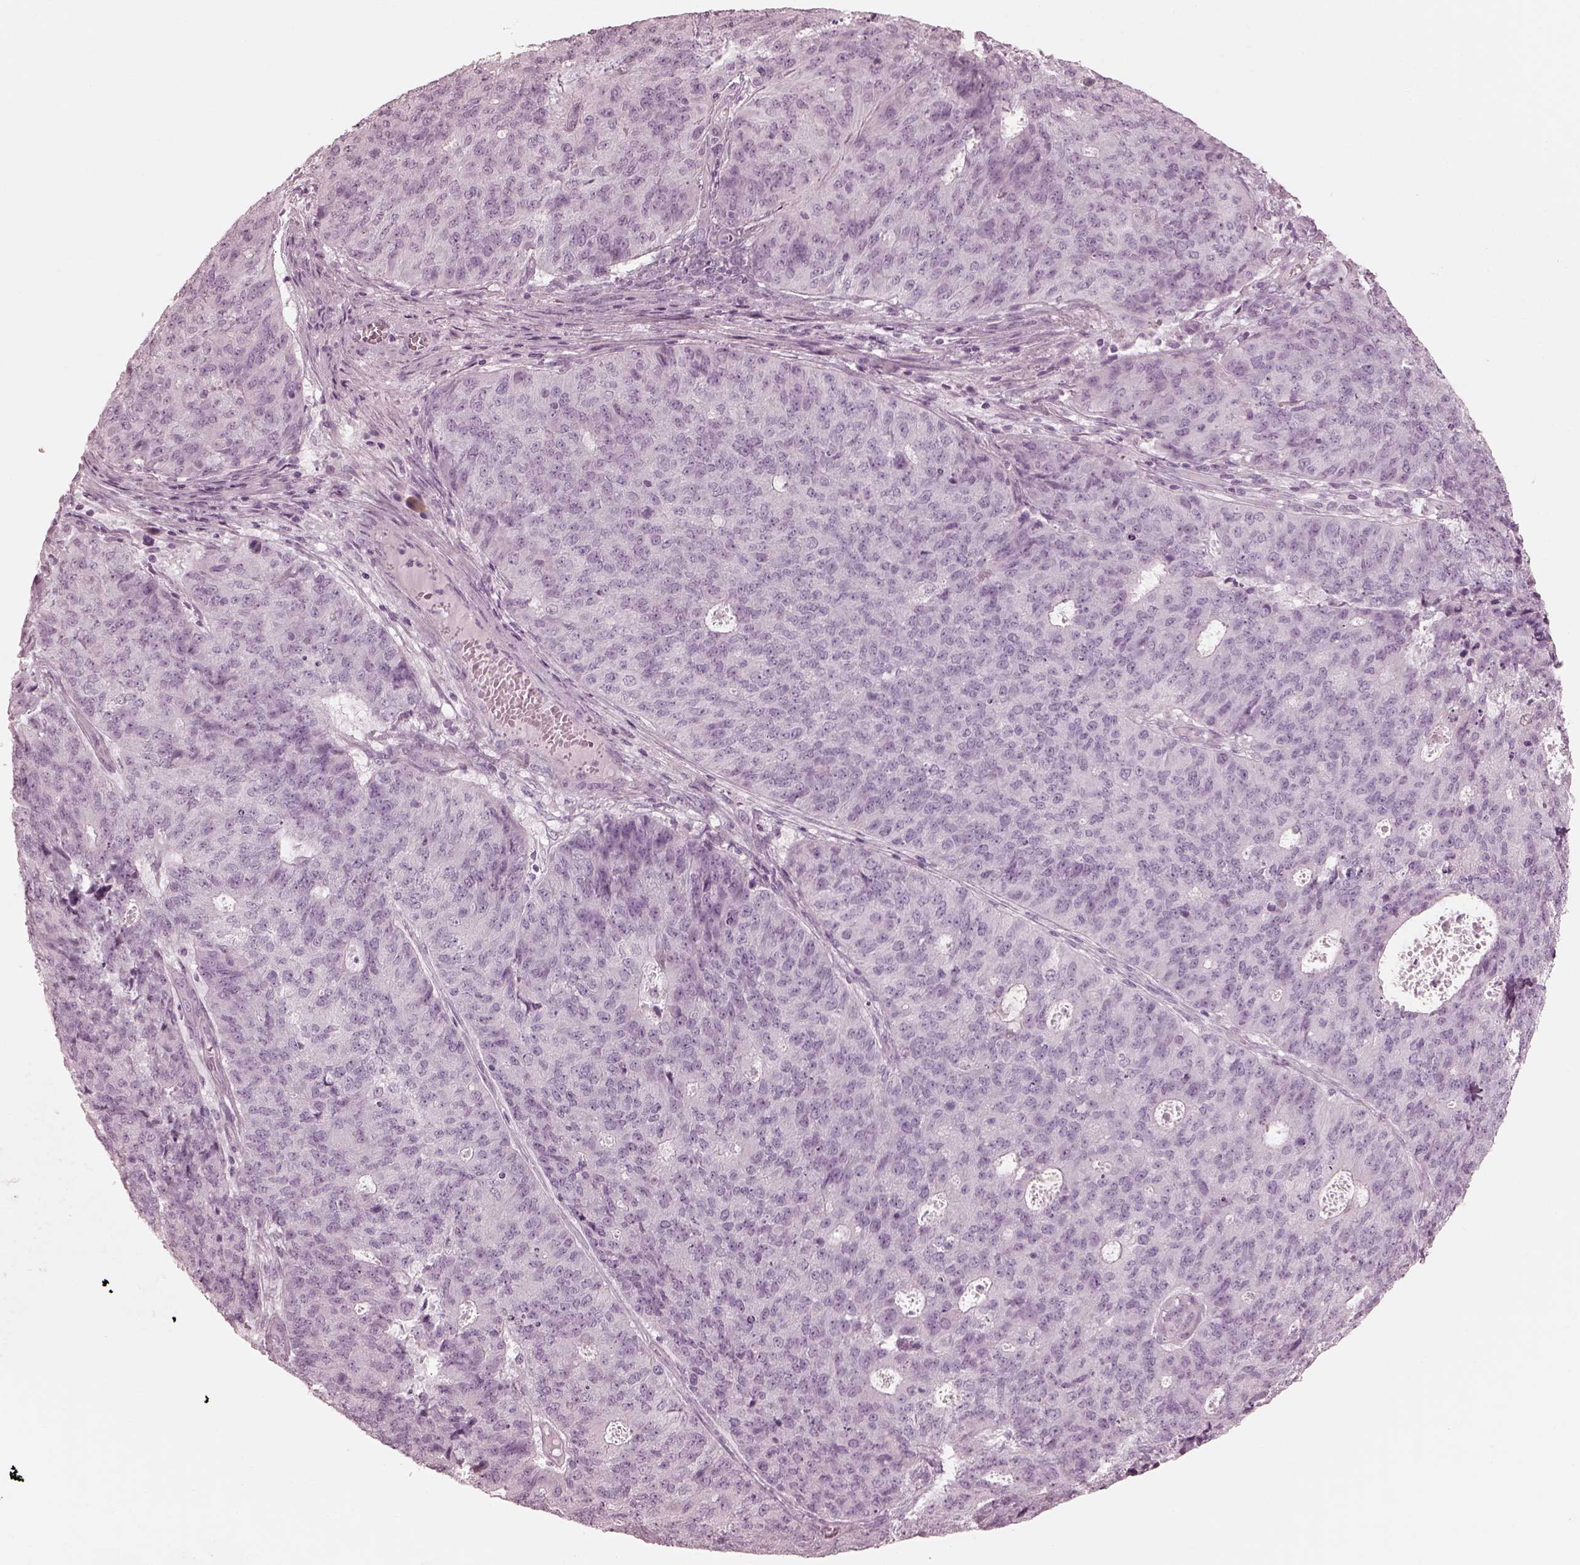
{"staining": {"intensity": "negative", "quantity": "none", "location": "none"}, "tissue": "endometrial cancer", "cell_type": "Tumor cells", "image_type": "cancer", "snomed": [{"axis": "morphology", "description": "Adenocarcinoma, NOS"}, {"axis": "topography", "description": "Endometrium"}], "caption": "Immunohistochemistry (IHC) of endometrial adenocarcinoma shows no staining in tumor cells. (Immunohistochemistry, brightfield microscopy, high magnification).", "gene": "SAXO2", "patient": {"sex": "female", "age": 82}}